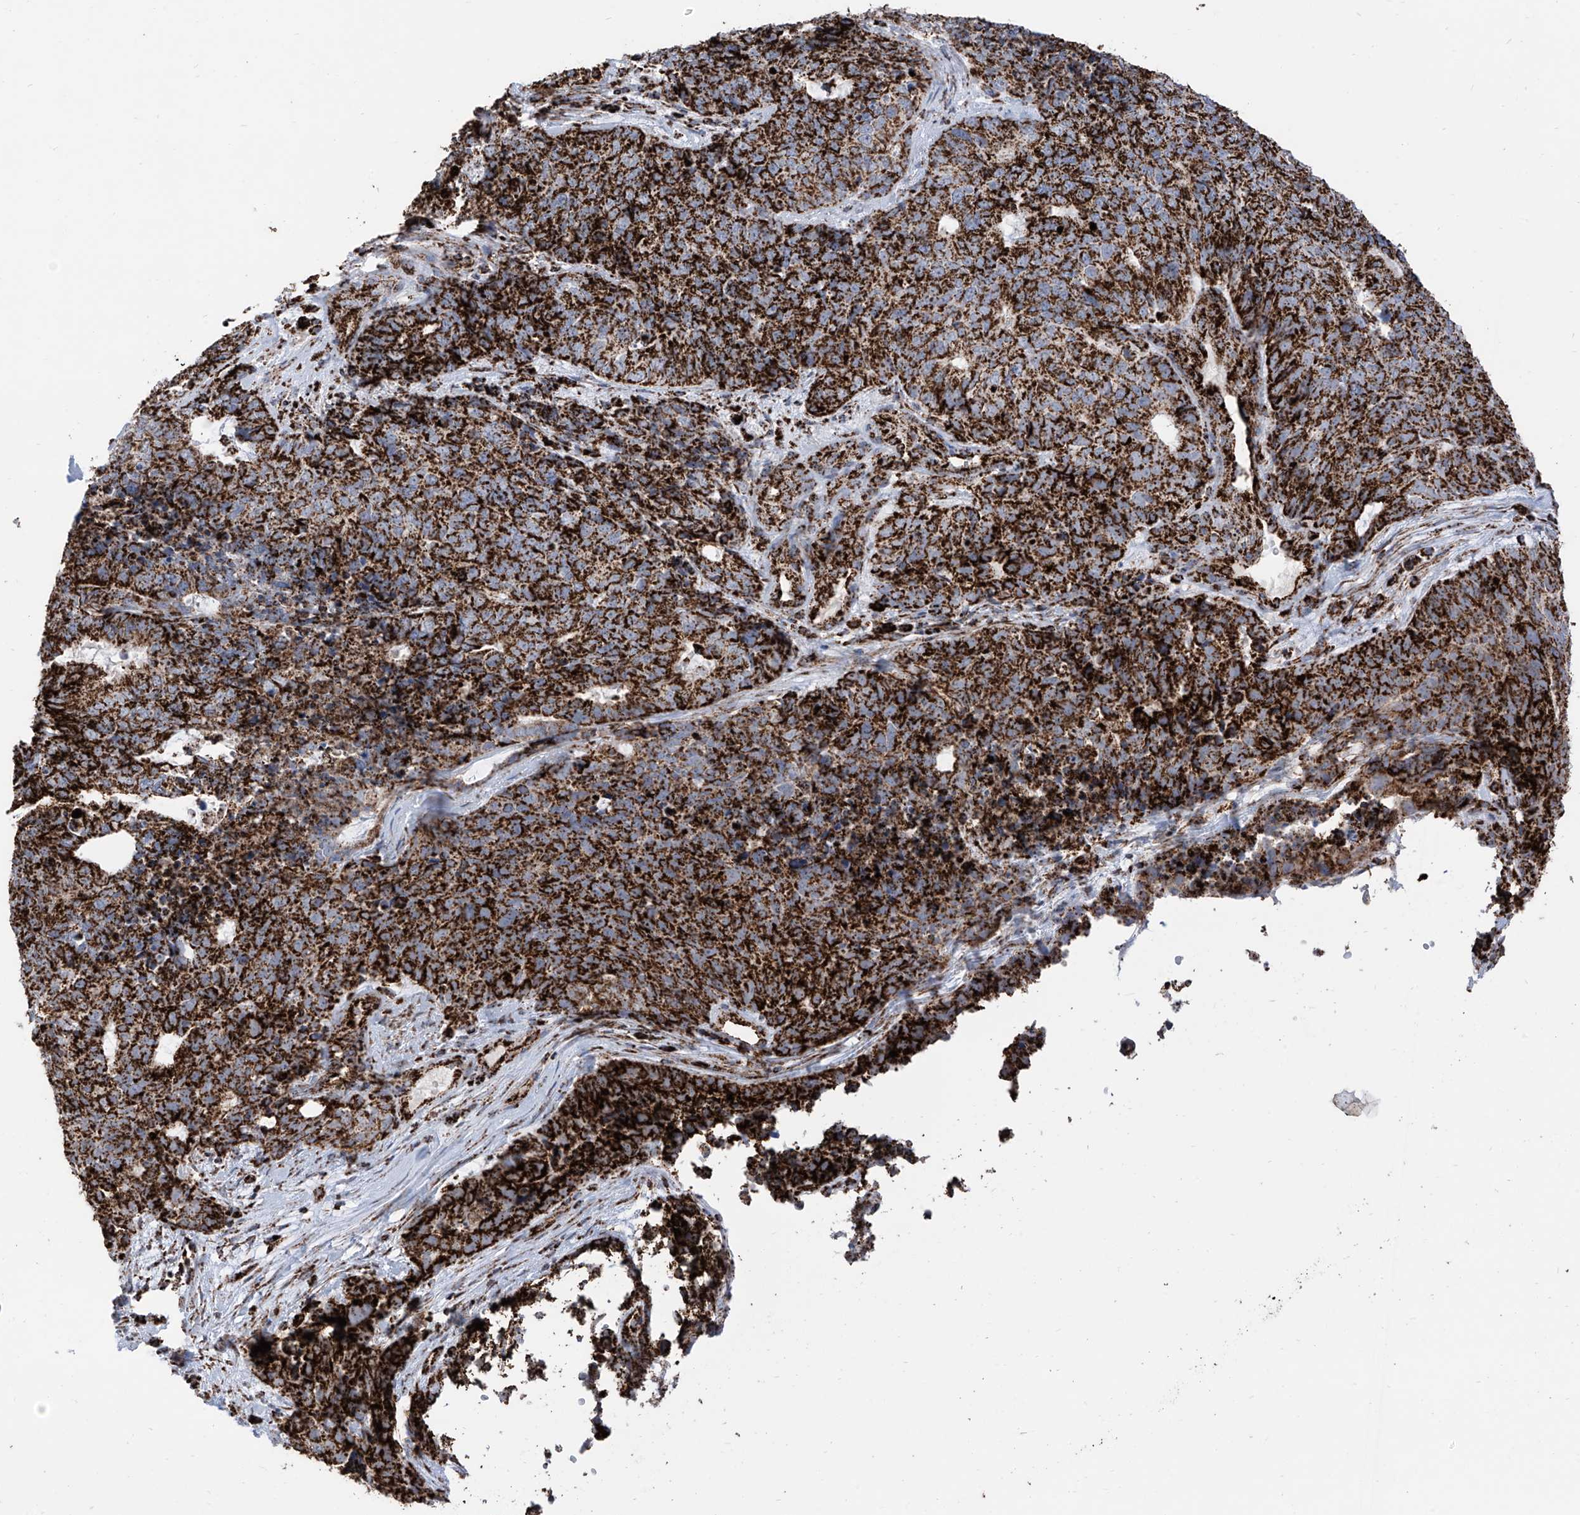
{"staining": {"intensity": "strong", "quantity": ">75%", "location": "cytoplasmic/membranous"}, "tissue": "cervical cancer", "cell_type": "Tumor cells", "image_type": "cancer", "snomed": [{"axis": "morphology", "description": "Squamous cell carcinoma, NOS"}, {"axis": "topography", "description": "Cervix"}], "caption": "A micrograph showing strong cytoplasmic/membranous positivity in approximately >75% of tumor cells in cervical cancer, as visualized by brown immunohistochemical staining.", "gene": "COX5B", "patient": {"sex": "female", "age": 63}}